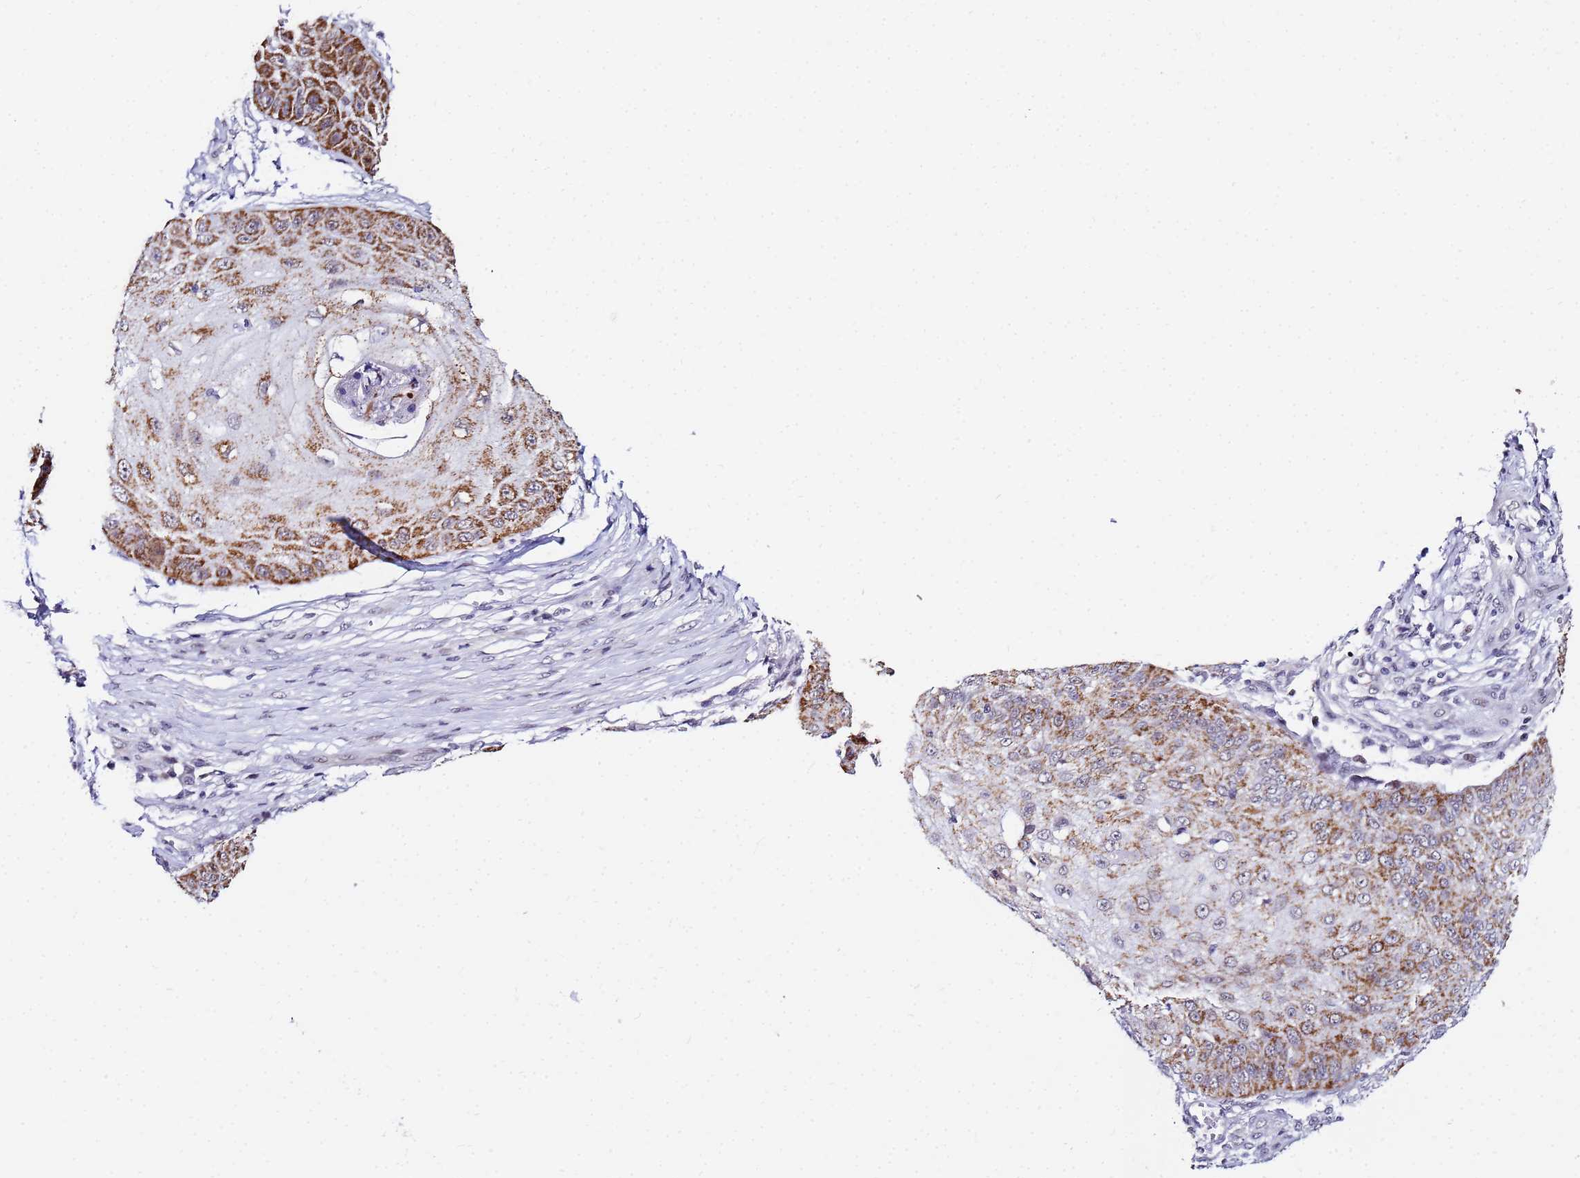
{"staining": {"intensity": "strong", "quantity": ">75%", "location": "cytoplasmic/membranous"}, "tissue": "skin cancer", "cell_type": "Tumor cells", "image_type": "cancer", "snomed": [{"axis": "morphology", "description": "Squamous cell carcinoma, NOS"}, {"axis": "topography", "description": "Skin"}], "caption": "A photomicrograph showing strong cytoplasmic/membranous positivity in approximately >75% of tumor cells in squamous cell carcinoma (skin), as visualized by brown immunohistochemical staining.", "gene": "CKMT1A", "patient": {"sex": "male", "age": 70}}